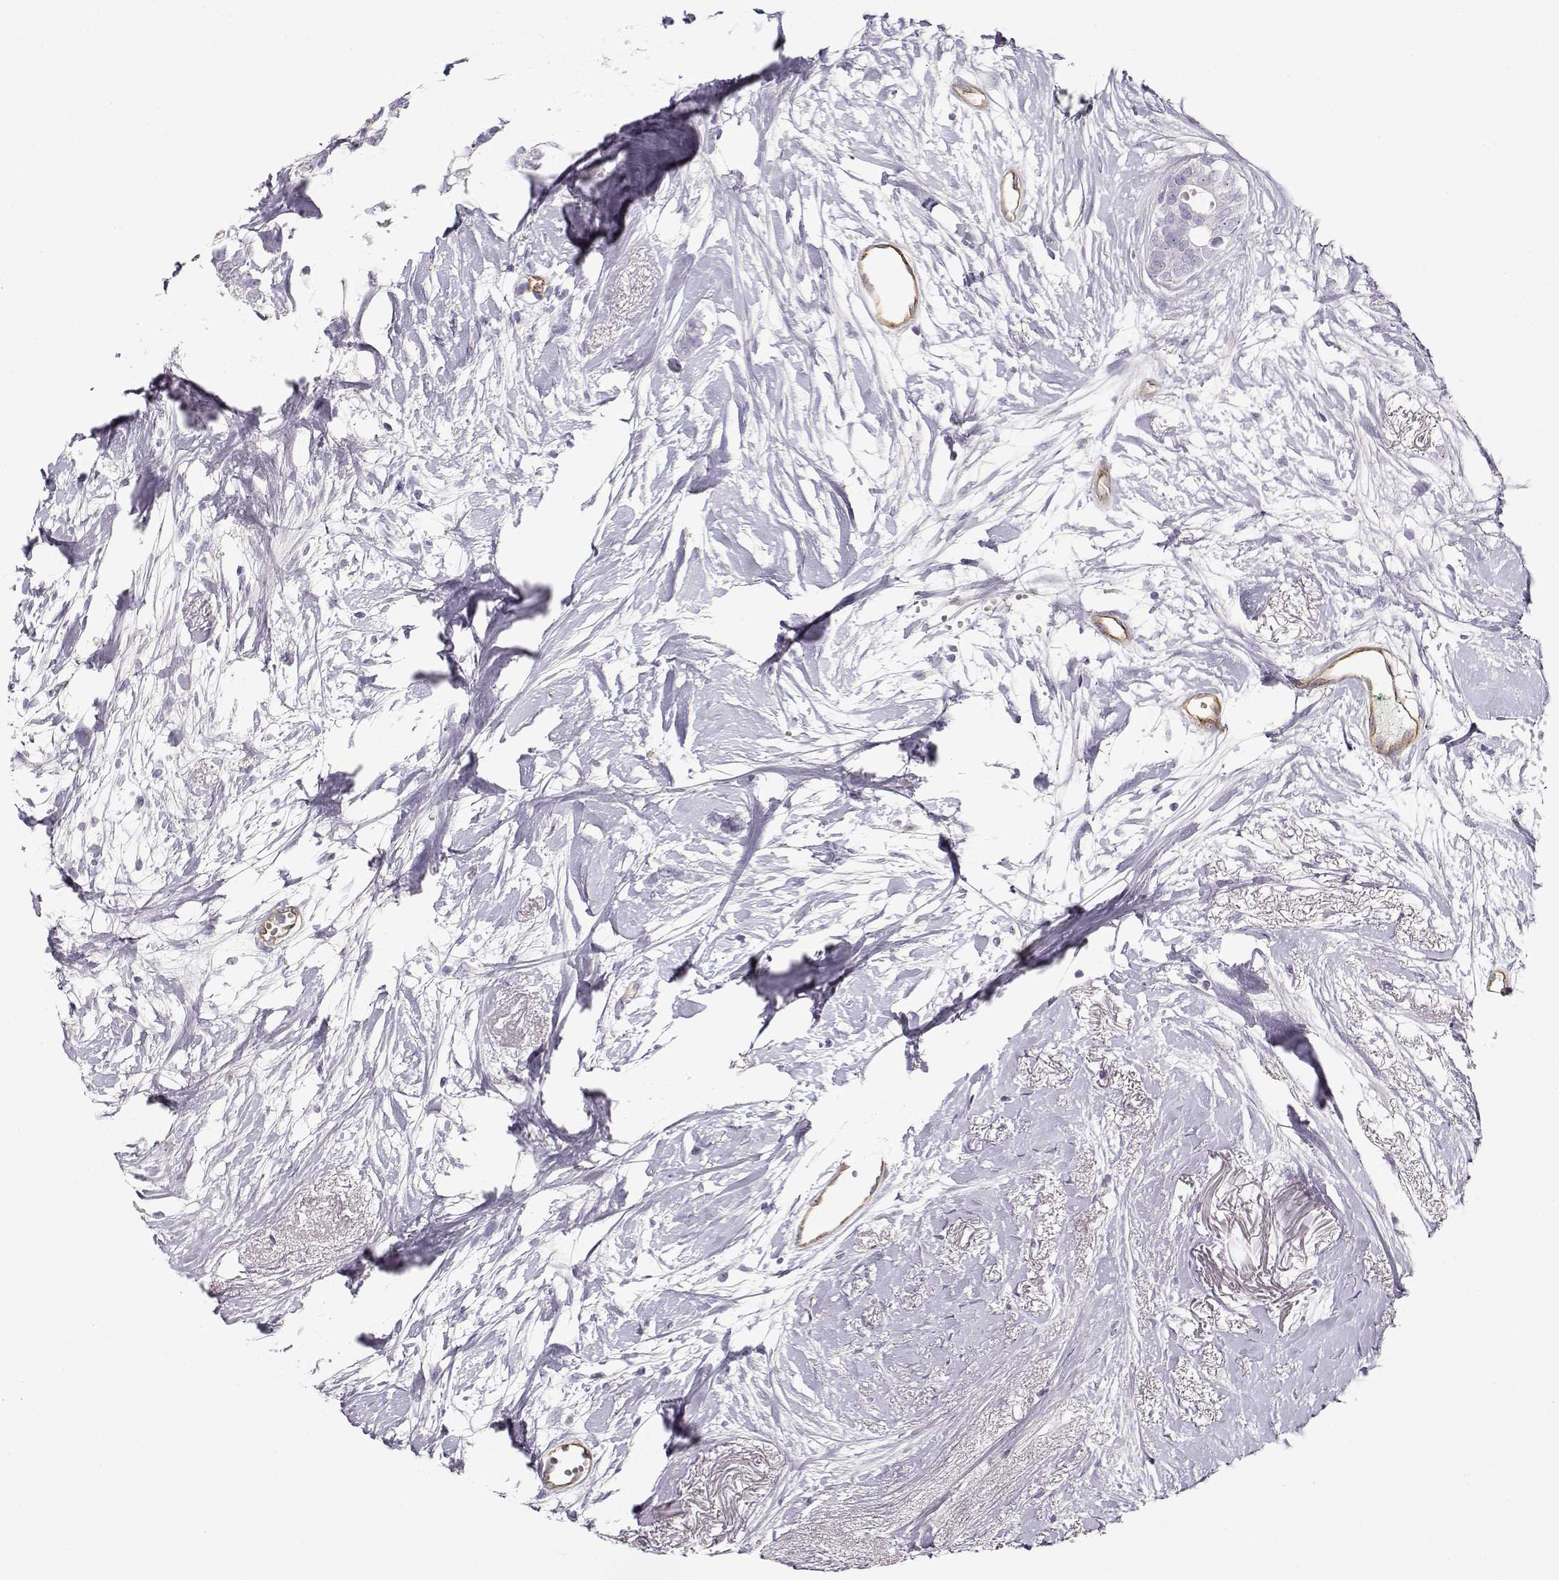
{"staining": {"intensity": "negative", "quantity": "none", "location": "none"}, "tissue": "breast cancer", "cell_type": "Tumor cells", "image_type": "cancer", "snomed": [{"axis": "morphology", "description": "Duct carcinoma"}, {"axis": "topography", "description": "Breast"}], "caption": "Histopathology image shows no protein expression in tumor cells of breast cancer (invasive ductal carcinoma) tissue.", "gene": "MYO1A", "patient": {"sex": "female", "age": 40}}